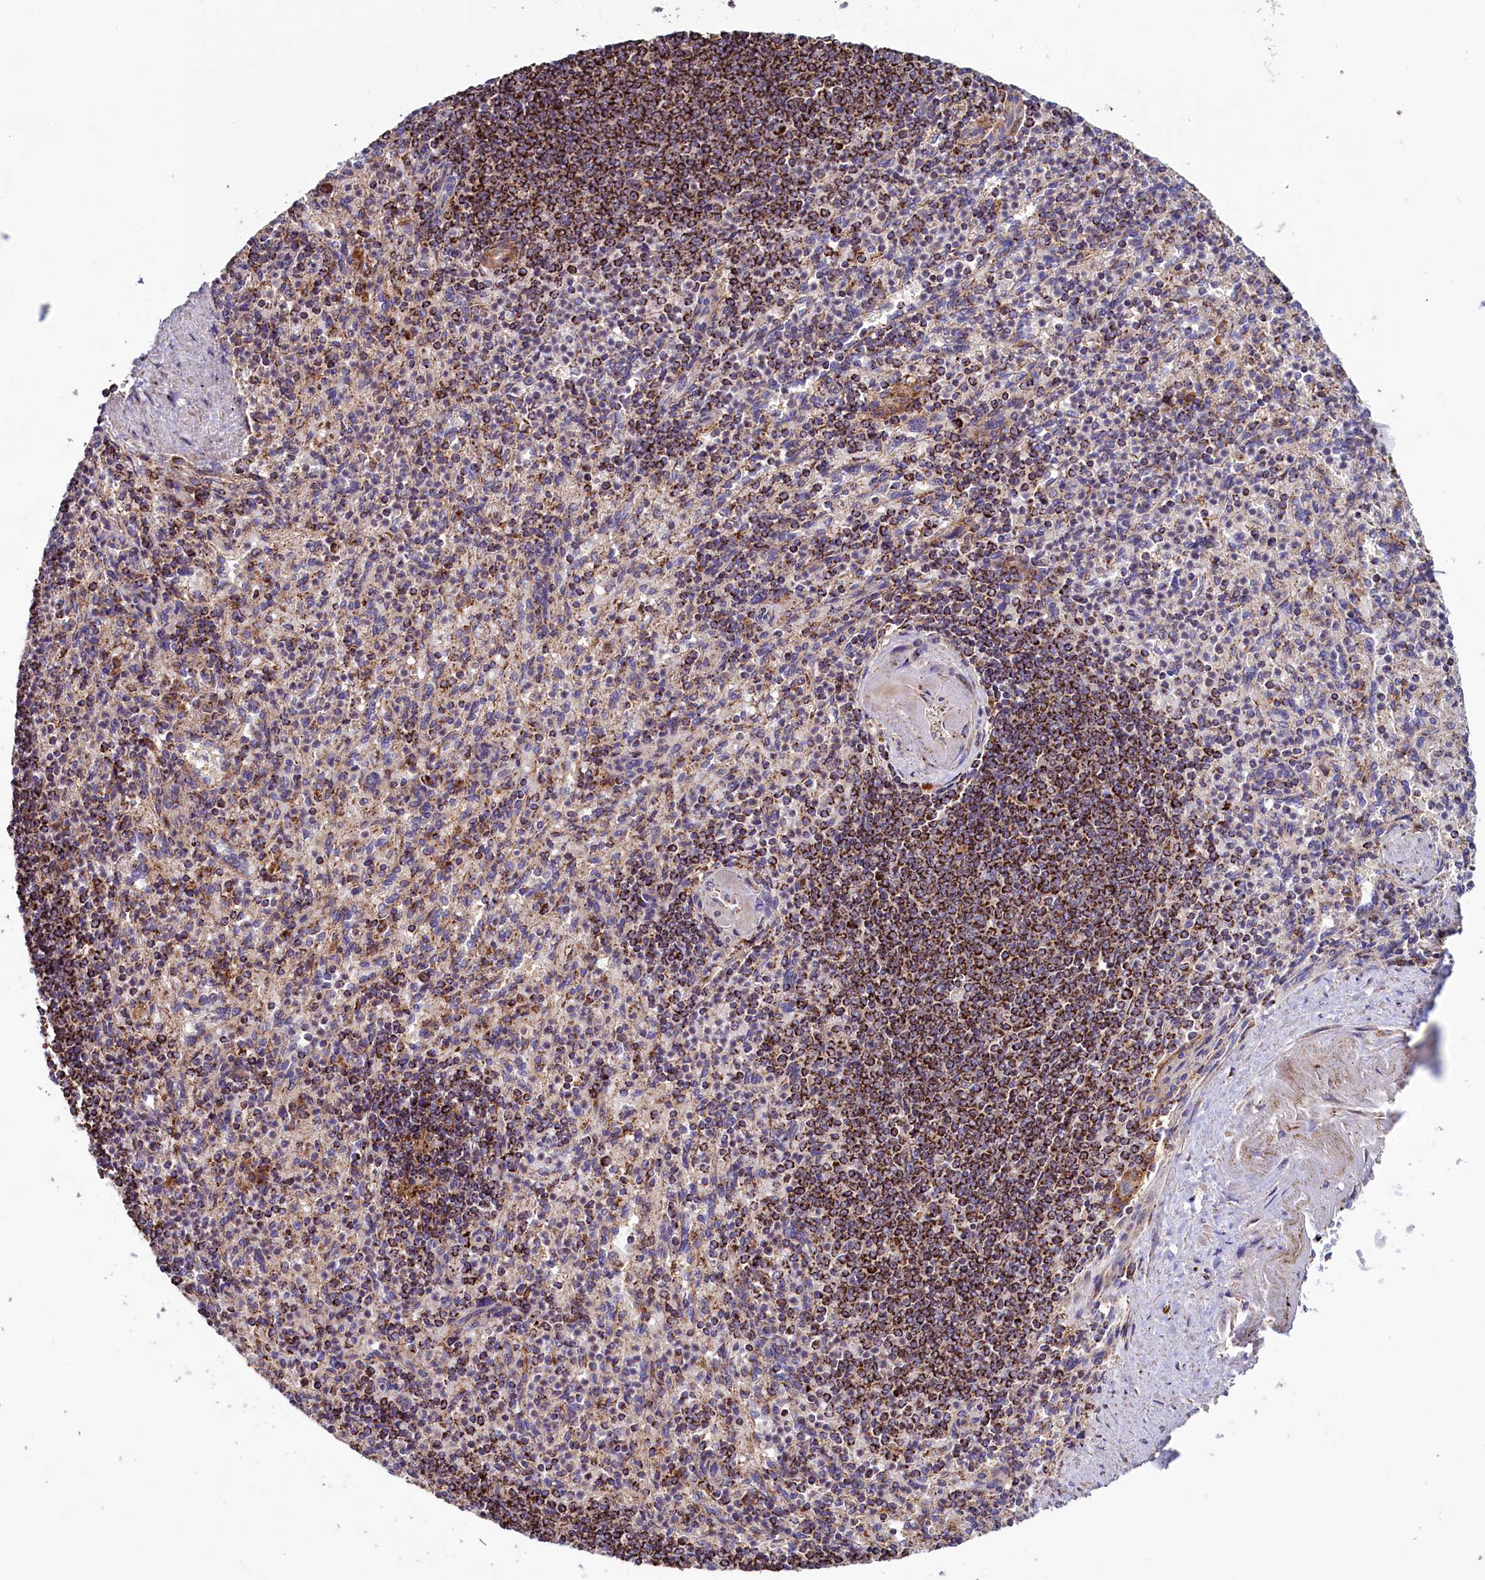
{"staining": {"intensity": "moderate", "quantity": "<25%", "location": "cytoplasmic/membranous"}, "tissue": "spleen", "cell_type": "Cells in red pulp", "image_type": "normal", "snomed": [{"axis": "morphology", "description": "Normal tissue, NOS"}, {"axis": "topography", "description": "Spleen"}], "caption": "Moderate cytoplasmic/membranous staining is identified in approximately <25% of cells in red pulp in normal spleen. The protein is shown in brown color, while the nuclei are stained blue.", "gene": "STARD5", "patient": {"sex": "female", "age": 74}}